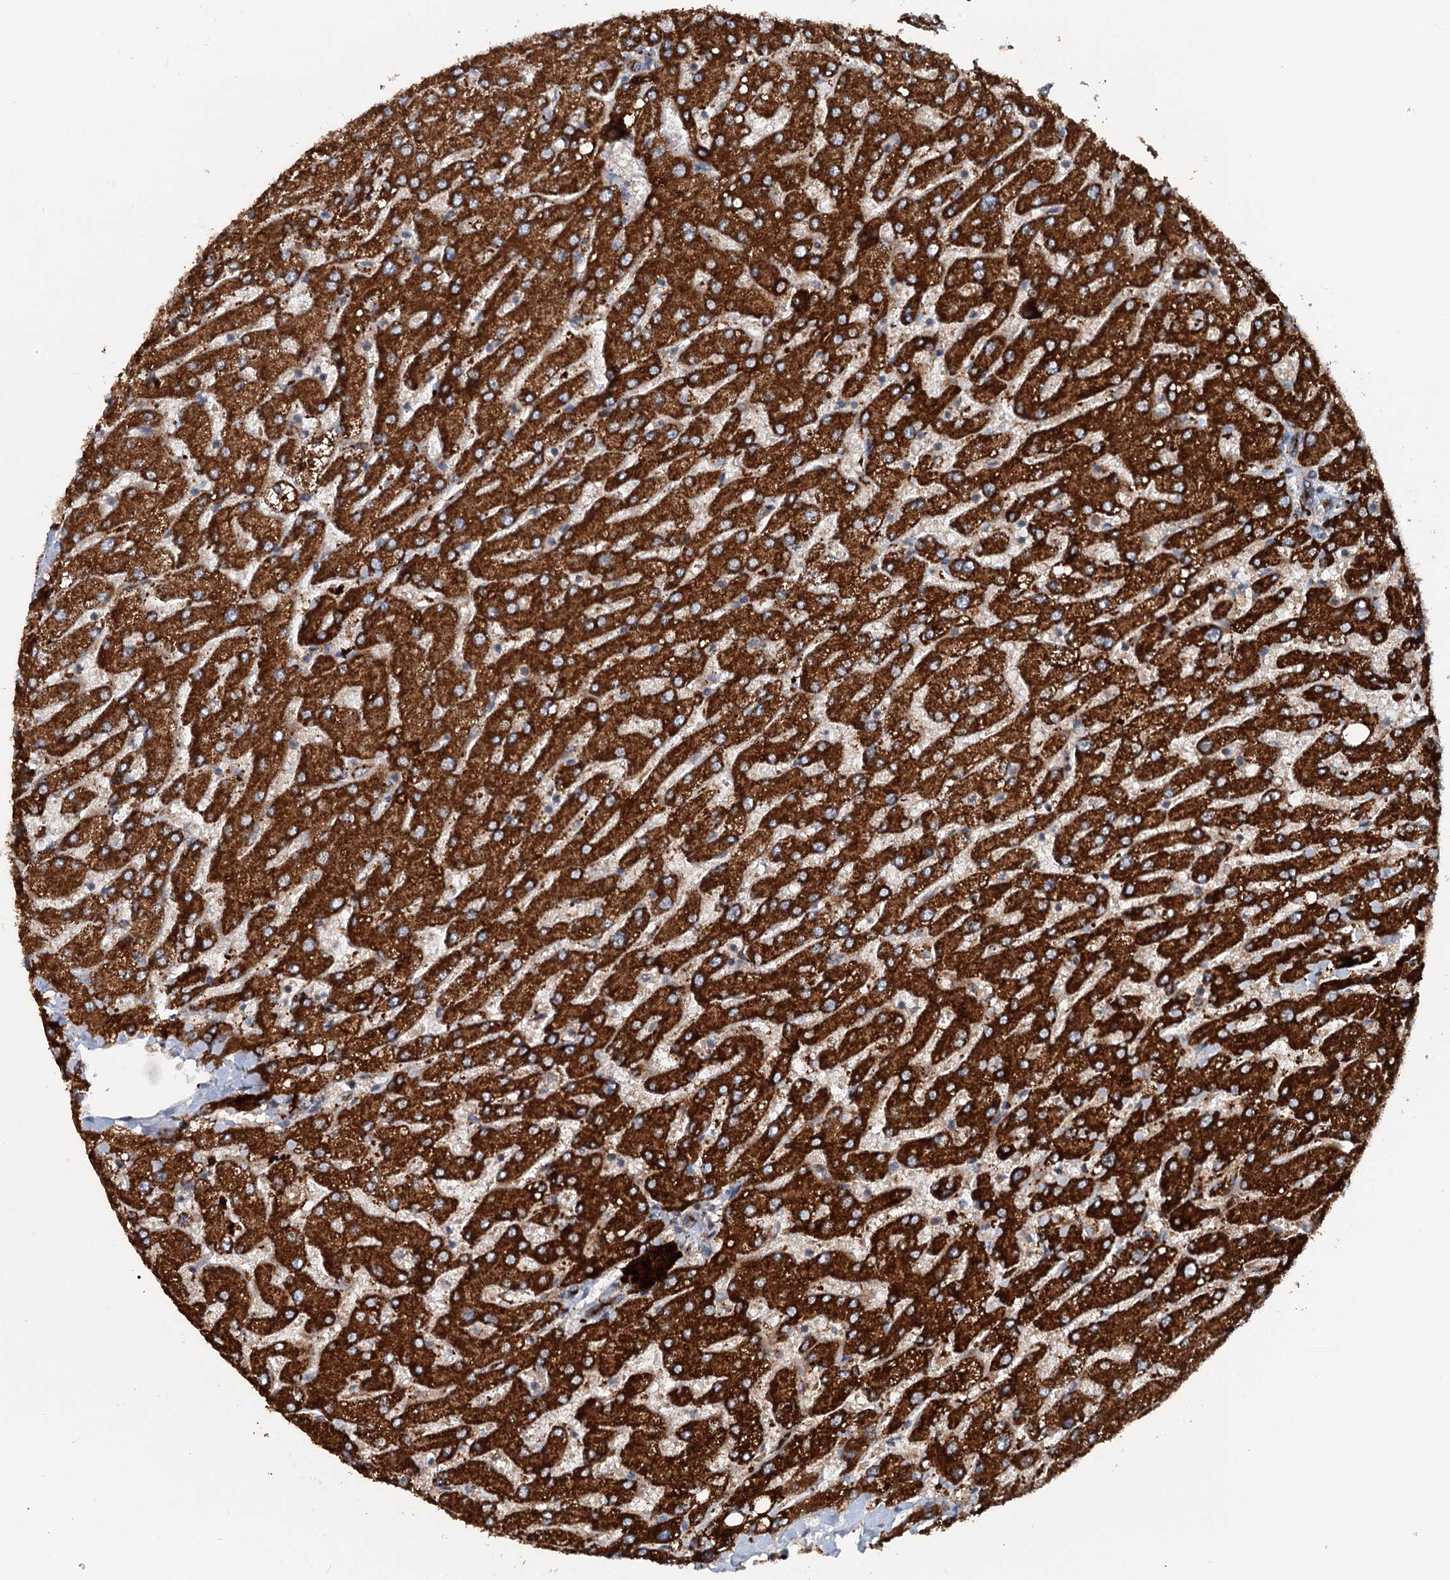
{"staining": {"intensity": "moderate", "quantity": ">75%", "location": "cytoplasmic/membranous"}, "tissue": "liver", "cell_type": "Cholangiocytes", "image_type": "normal", "snomed": [{"axis": "morphology", "description": "Normal tissue, NOS"}, {"axis": "topography", "description": "Liver"}], "caption": "Immunohistochemical staining of unremarkable liver displays moderate cytoplasmic/membranous protein expression in approximately >75% of cholangiocytes.", "gene": "N4BP2L2", "patient": {"sex": "male", "age": 55}}